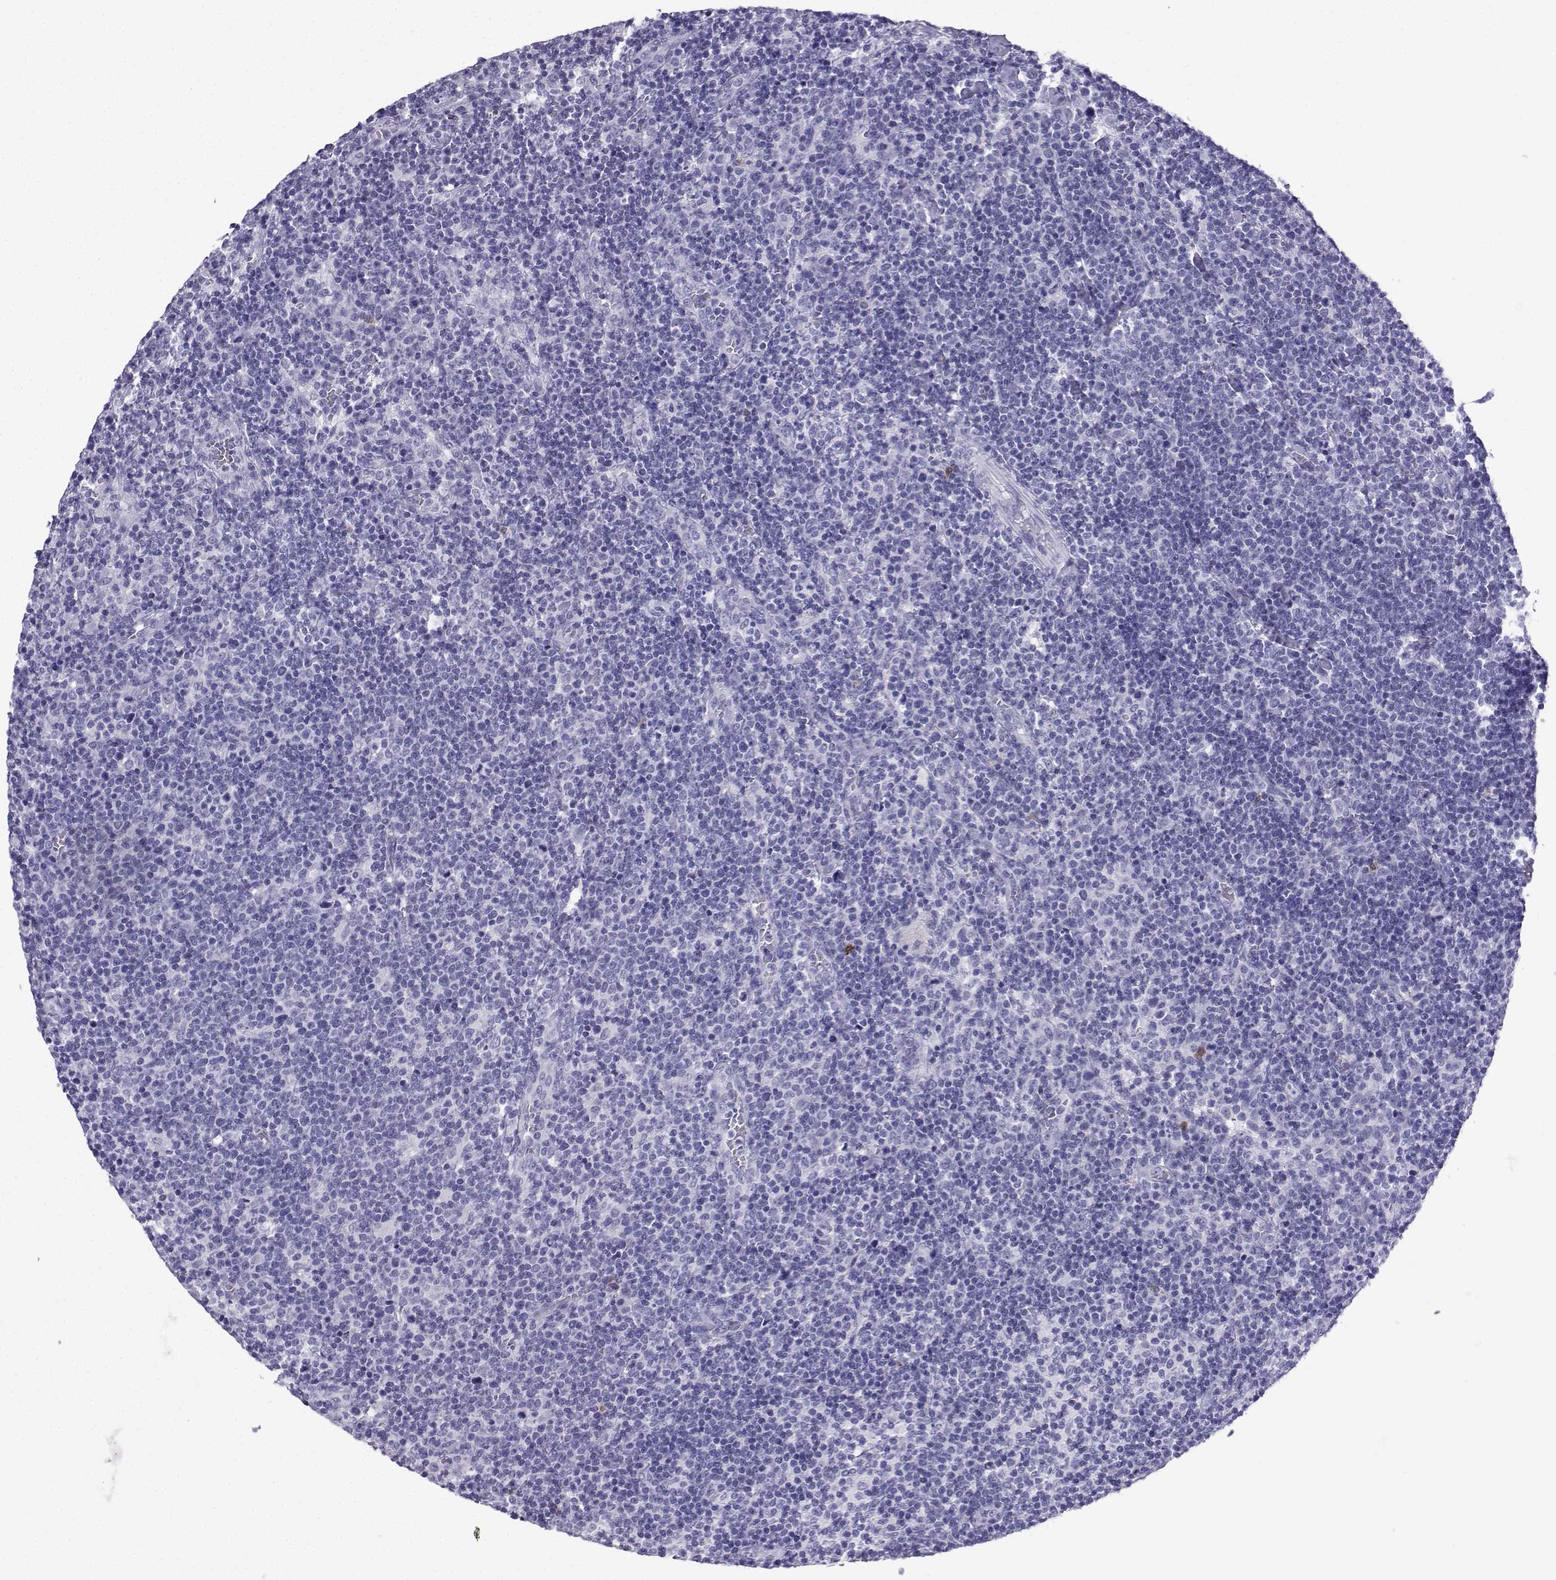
{"staining": {"intensity": "negative", "quantity": "none", "location": "none"}, "tissue": "lymphoma", "cell_type": "Tumor cells", "image_type": "cancer", "snomed": [{"axis": "morphology", "description": "Malignant lymphoma, non-Hodgkin's type, High grade"}, {"axis": "topography", "description": "Lymph node"}], "caption": "This is an immunohistochemistry (IHC) histopathology image of human lymphoma. There is no staining in tumor cells.", "gene": "SLC18A2", "patient": {"sex": "male", "age": 61}}